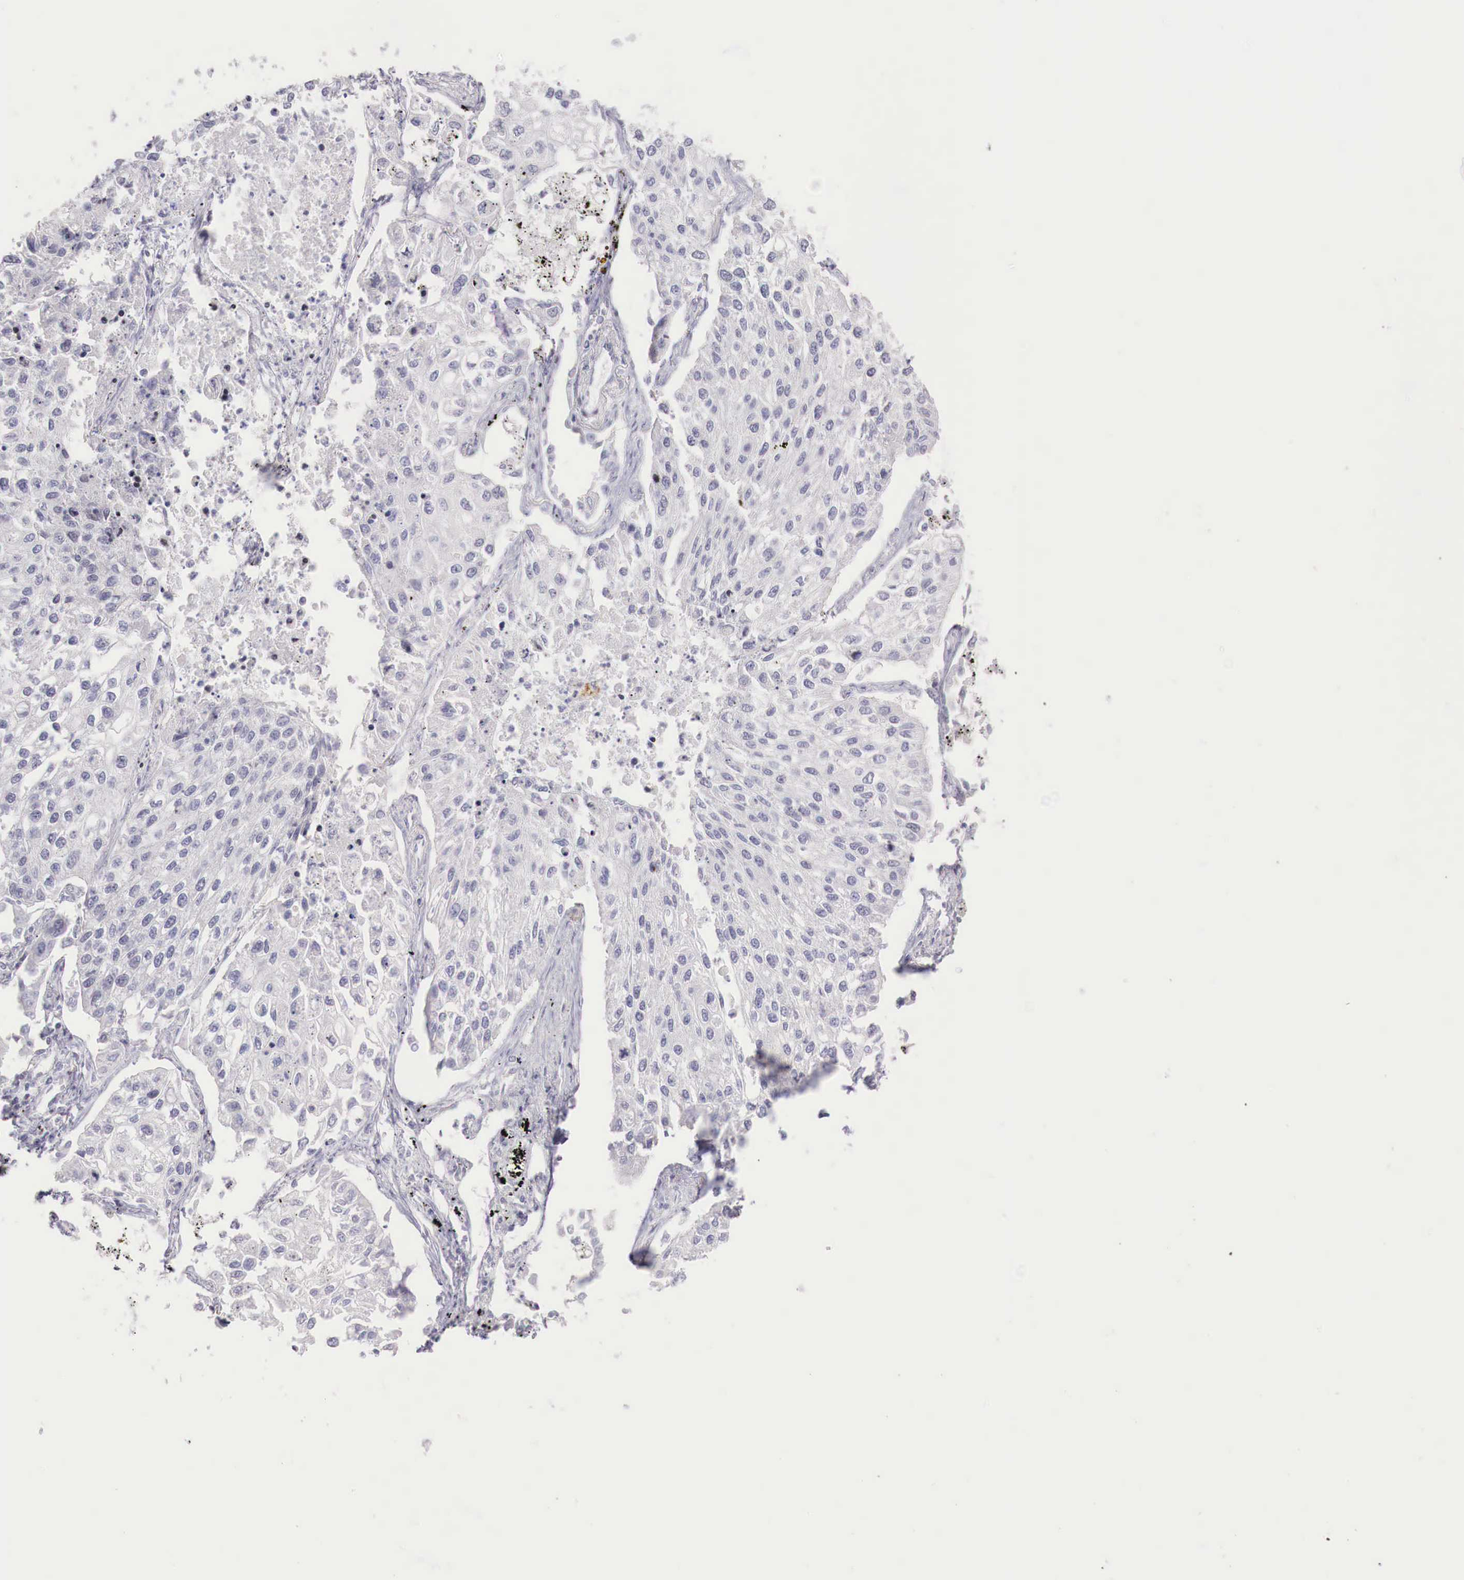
{"staining": {"intensity": "negative", "quantity": "none", "location": "none"}, "tissue": "lung cancer", "cell_type": "Tumor cells", "image_type": "cancer", "snomed": [{"axis": "morphology", "description": "Squamous cell carcinoma, NOS"}, {"axis": "topography", "description": "Lung"}], "caption": "This is an IHC micrograph of human lung cancer. There is no positivity in tumor cells.", "gene": "CLCN5", "patient": {"sex": "male", "age": 75}}